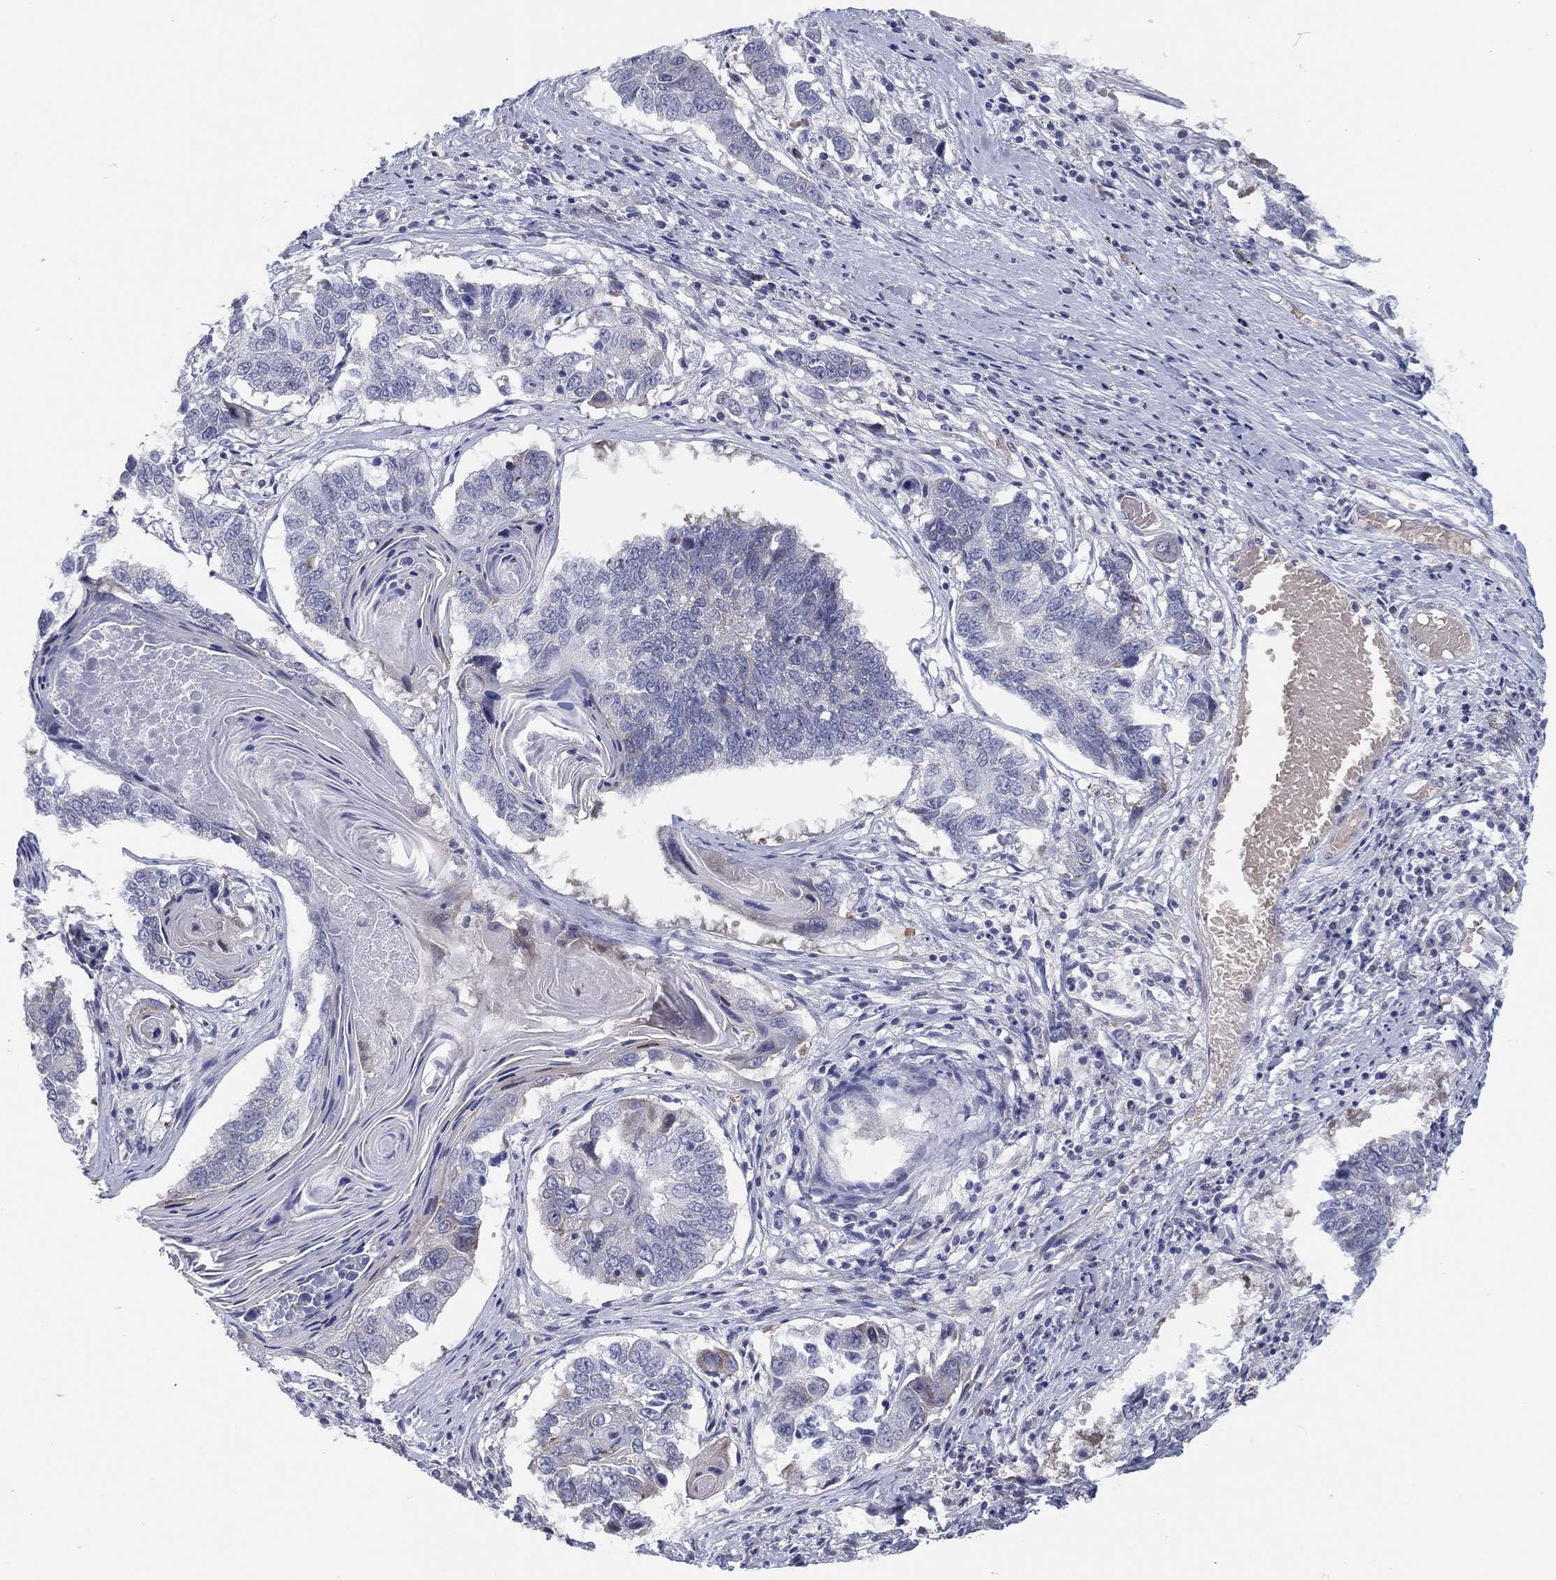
{"staining": {"intensity": "negative", "quantity": "none", "location": "none"}, "tissue": "lung cancer", "cell_type": "Tumor cells", "image_type": "cancer", "snomed": [{"axis": "morphology", "description": "Squamous cell carcinoma, NOS"}, {"axis": "topography", "description": "Lung"}], "caption": "The histopathology image reveals no staining of tumor cells in lung cancer. (Immunohistochemistry (ihc), brightfield microscopy, high magnification).", "gene": "HEATR4", "patient": {"sex": "male", "age": 73}}